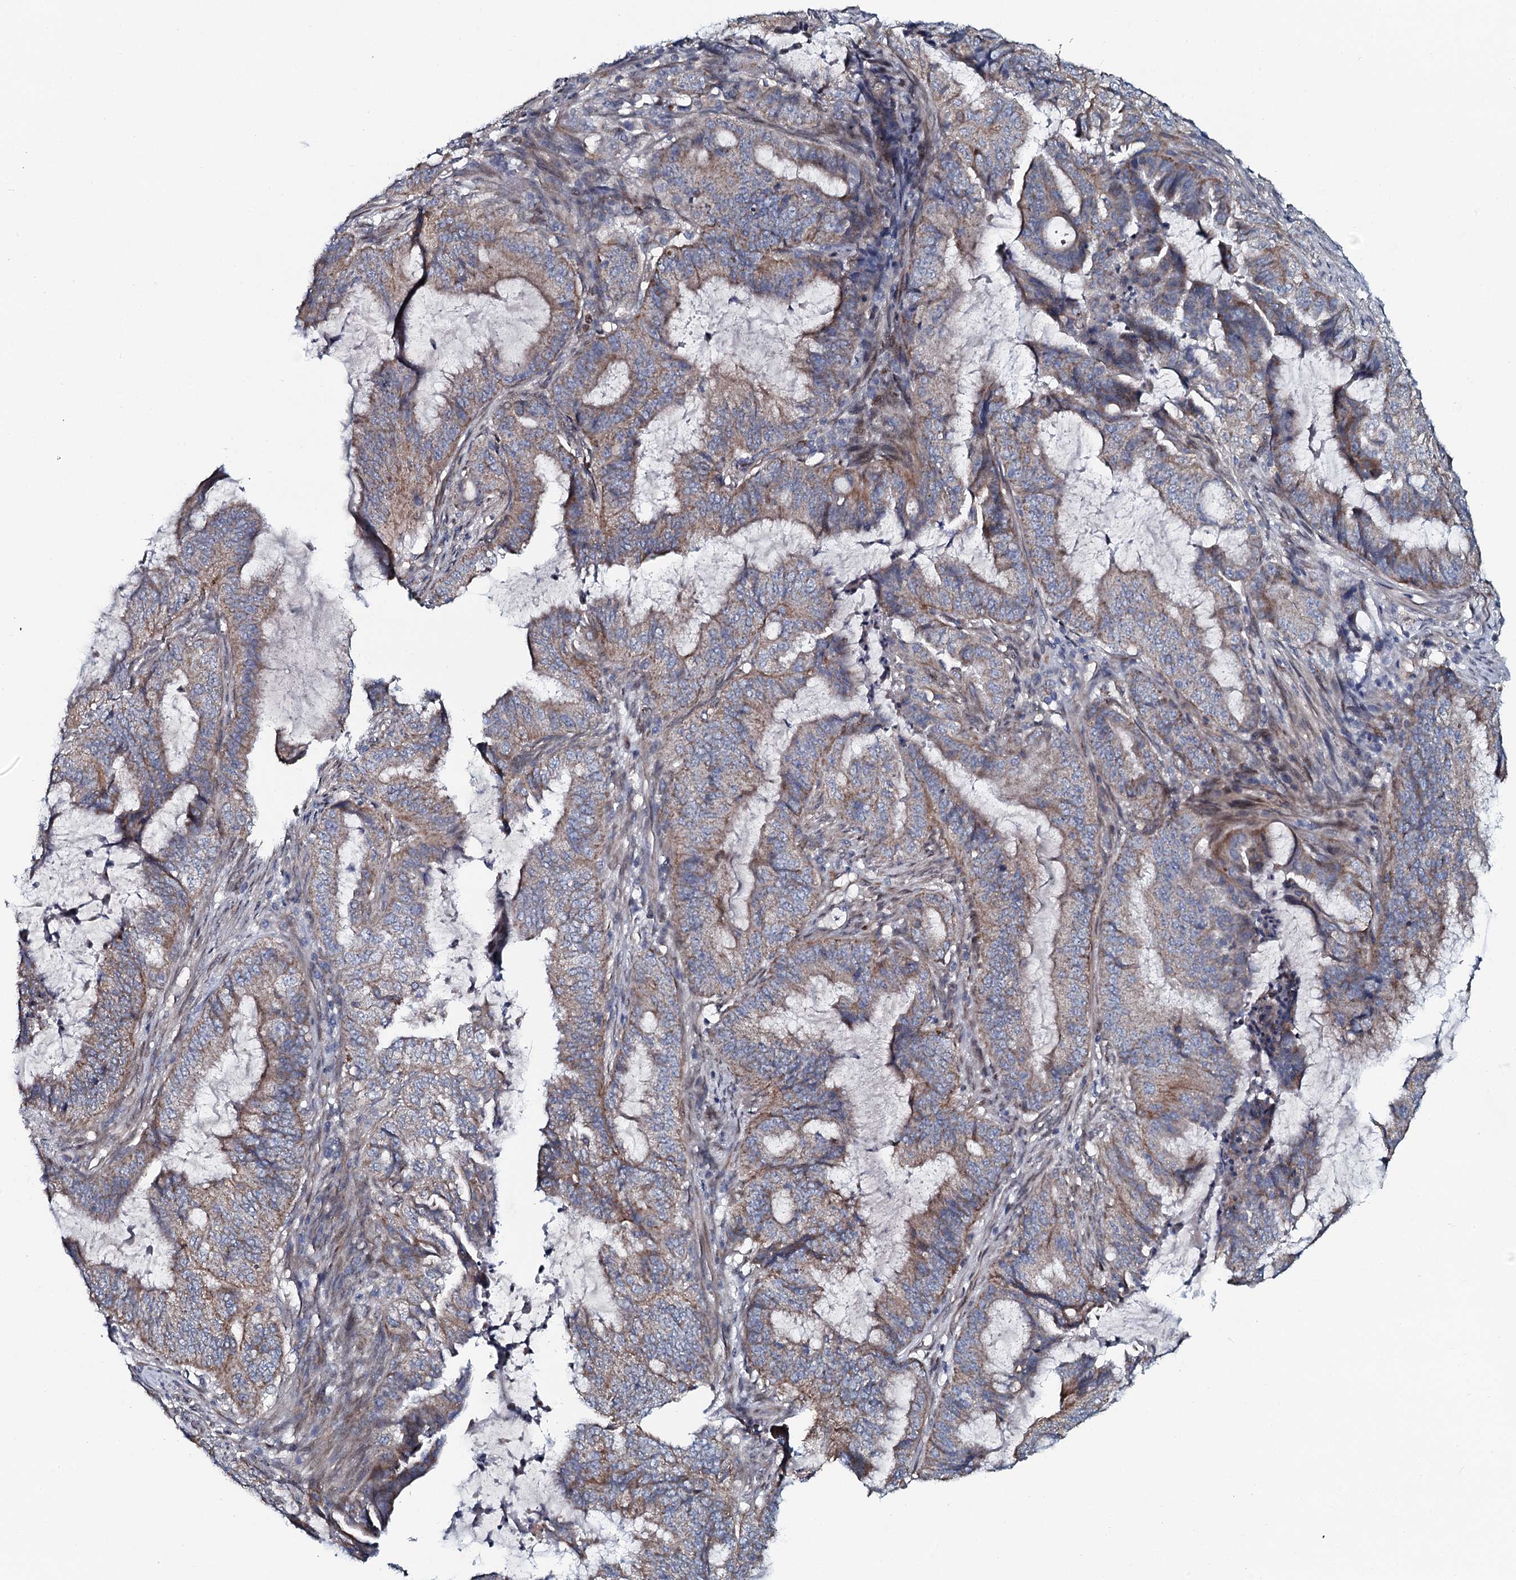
{"staining": {"intensity": "weak", "quantity": "25%-75%", "location": "cytoplasmic/membranous"}, "tissue": "endometrial cancer", "cell_type": "Tumor cells", "image_type": "cancer", "snomed": [{"axis": "morphology", "description": "Adenocarcinoma, NOS"}, {"axis": "topography", "description": "Endometrium"}], "caption": "Weak cytoplasmic/membranous protein expression is appreciated in about 25%-75% of tumor cells in endometrial adenocarcinoma.", "gene": "KCTD4", "patient": {"sex": "female", "age": 51}}